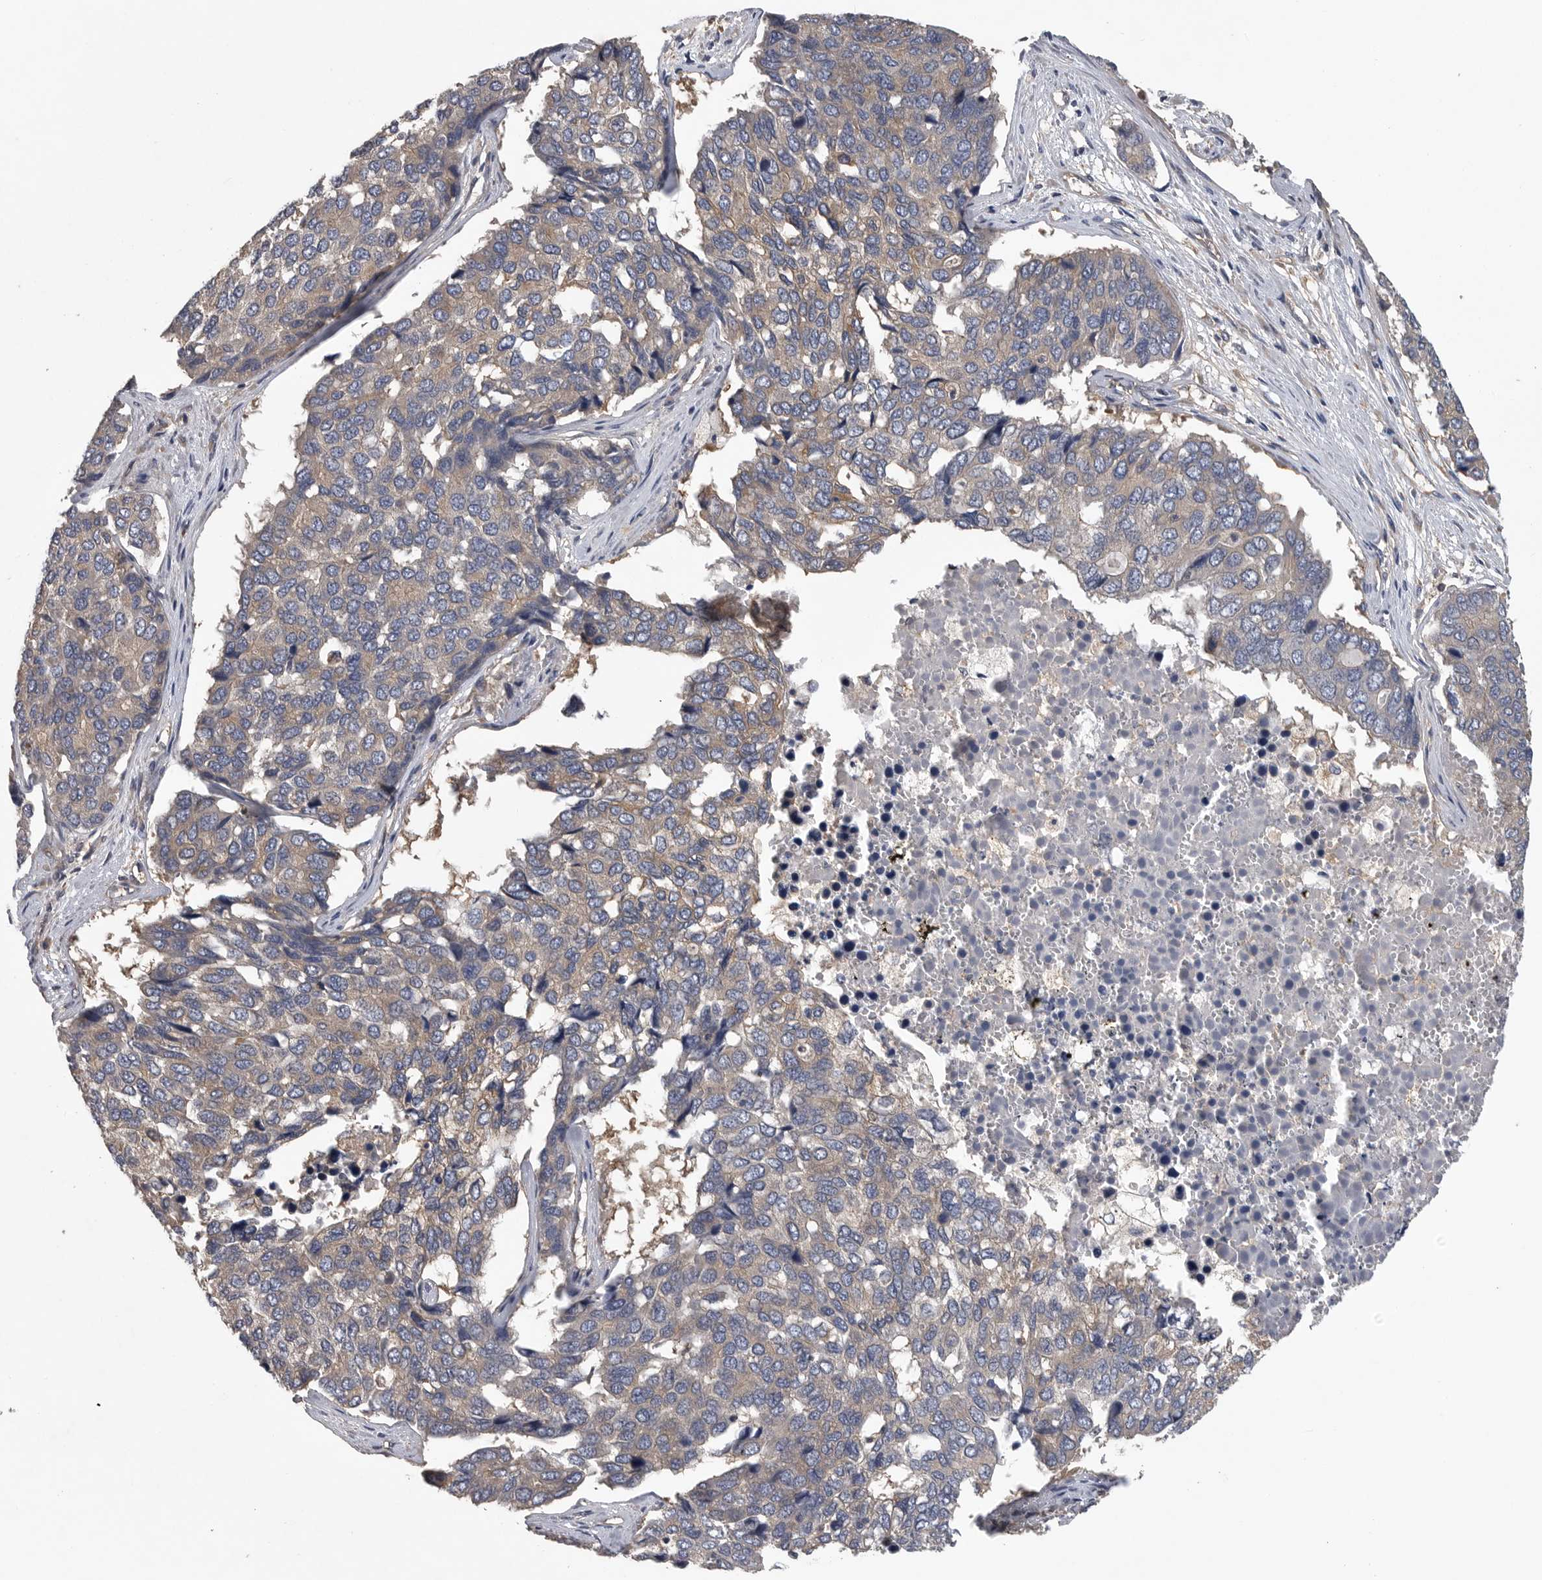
{"staining": {"intensity": "negative", "quantity": "none", "location": "none"}, "tissue": "pancreatic cancer", "cell_type": "Tumor cells", "image_type": "cancer", "snomed": [{"axis": "morphology", "description": "Adenocarcinoma, NOS"}, {"axis": "topography", "description": "Pancreas"}], "caption": "Immunohistochemistry (IHC) of human pancreatic cancer displays no staining in tumor cells.", "gene": "OXR1", "patient": {"sex": "male", "age": 50}}